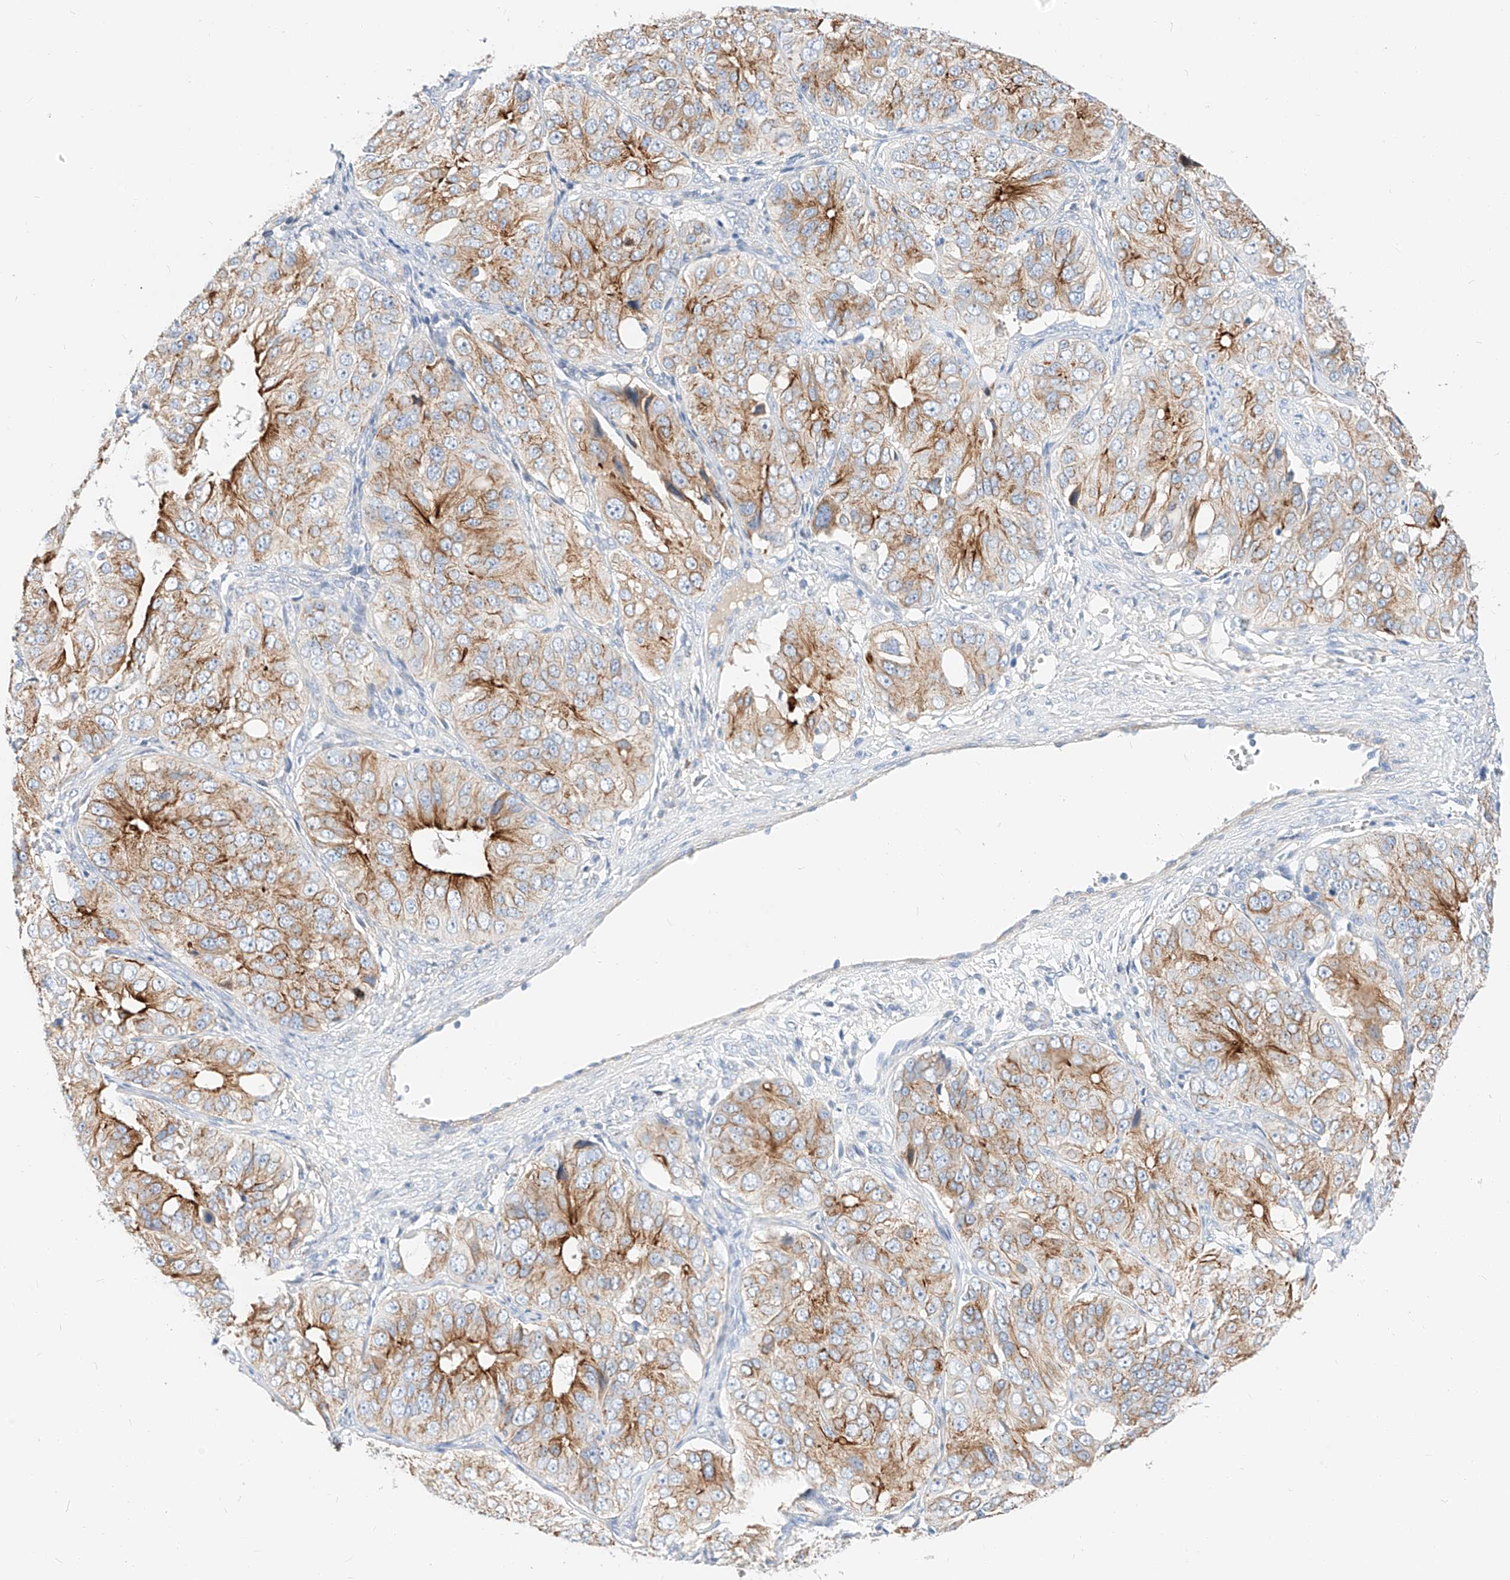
{"staining": {"intensity": "moderate", "quantity": ">75%", "location": "cytoplasmic/membranous"}, "tissue": "ovarian cancer", "cell_type": "Tumor cells", "image_type": "cancer", "snomed": [{"axis": "morphology", "description": "Carcinoma, endometroid"}, {"axis": "topography", "description": "Ovary"}], "caption": "Immunohistochemistry (IHC) staining of ovarian endometroid carcinoma, which shows medium levels of moderate cytoplasmic/membranous positivity in approximately >75% of tumor cells indicating moderate cytoplasmic/membranous protein staining. The staining was performed using DAB (3,3'-diaminobenzidine) (brown) for protein detection and nuclei were counterstained in hematoxylin (blue).", "gene": "MAP7", "patient": {"sex": "female", "age": 51}}